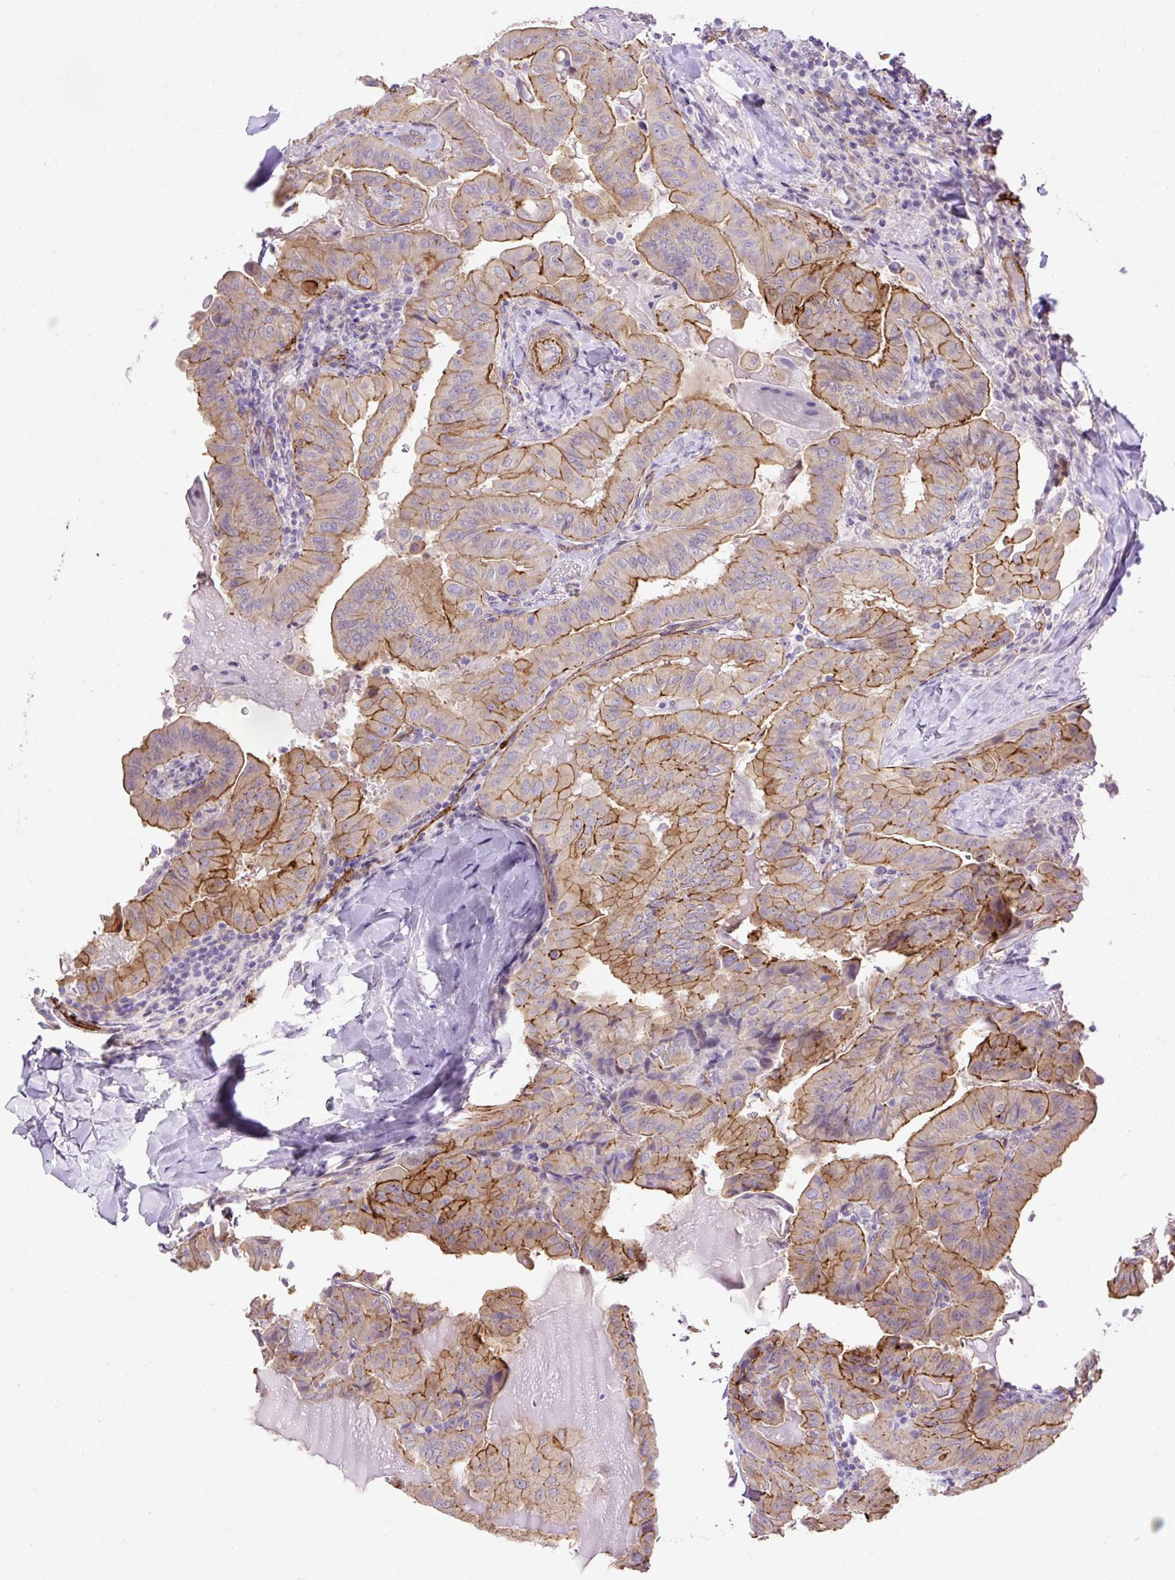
{"staining": {"intensity": "strong", "quantity": "25%-75%", "location": "cytoplasmic/membranous"}, "tissue": "thyroid cancer", "cell_type": "Tumor cells", "image_type": "cancer", "snomed": [{"axis": "morphology", "description": "Papillary adenocarcinoma, NOS"}, {"axis": "topography", "description": "Thyroid gland"}], "caption": "High-magnification brightfield microscopy of thyroid cancer stained with DAB (3,3'-diaminobenzidine) (brown) and counterstained with hematoxylin (blue). tumor cells exhibit strong cytoplasmic/membranous expression is identified in about25%-75% of cells.", "gene": "MAGEB16", "patient": {"sex": "female", "age": 68}}